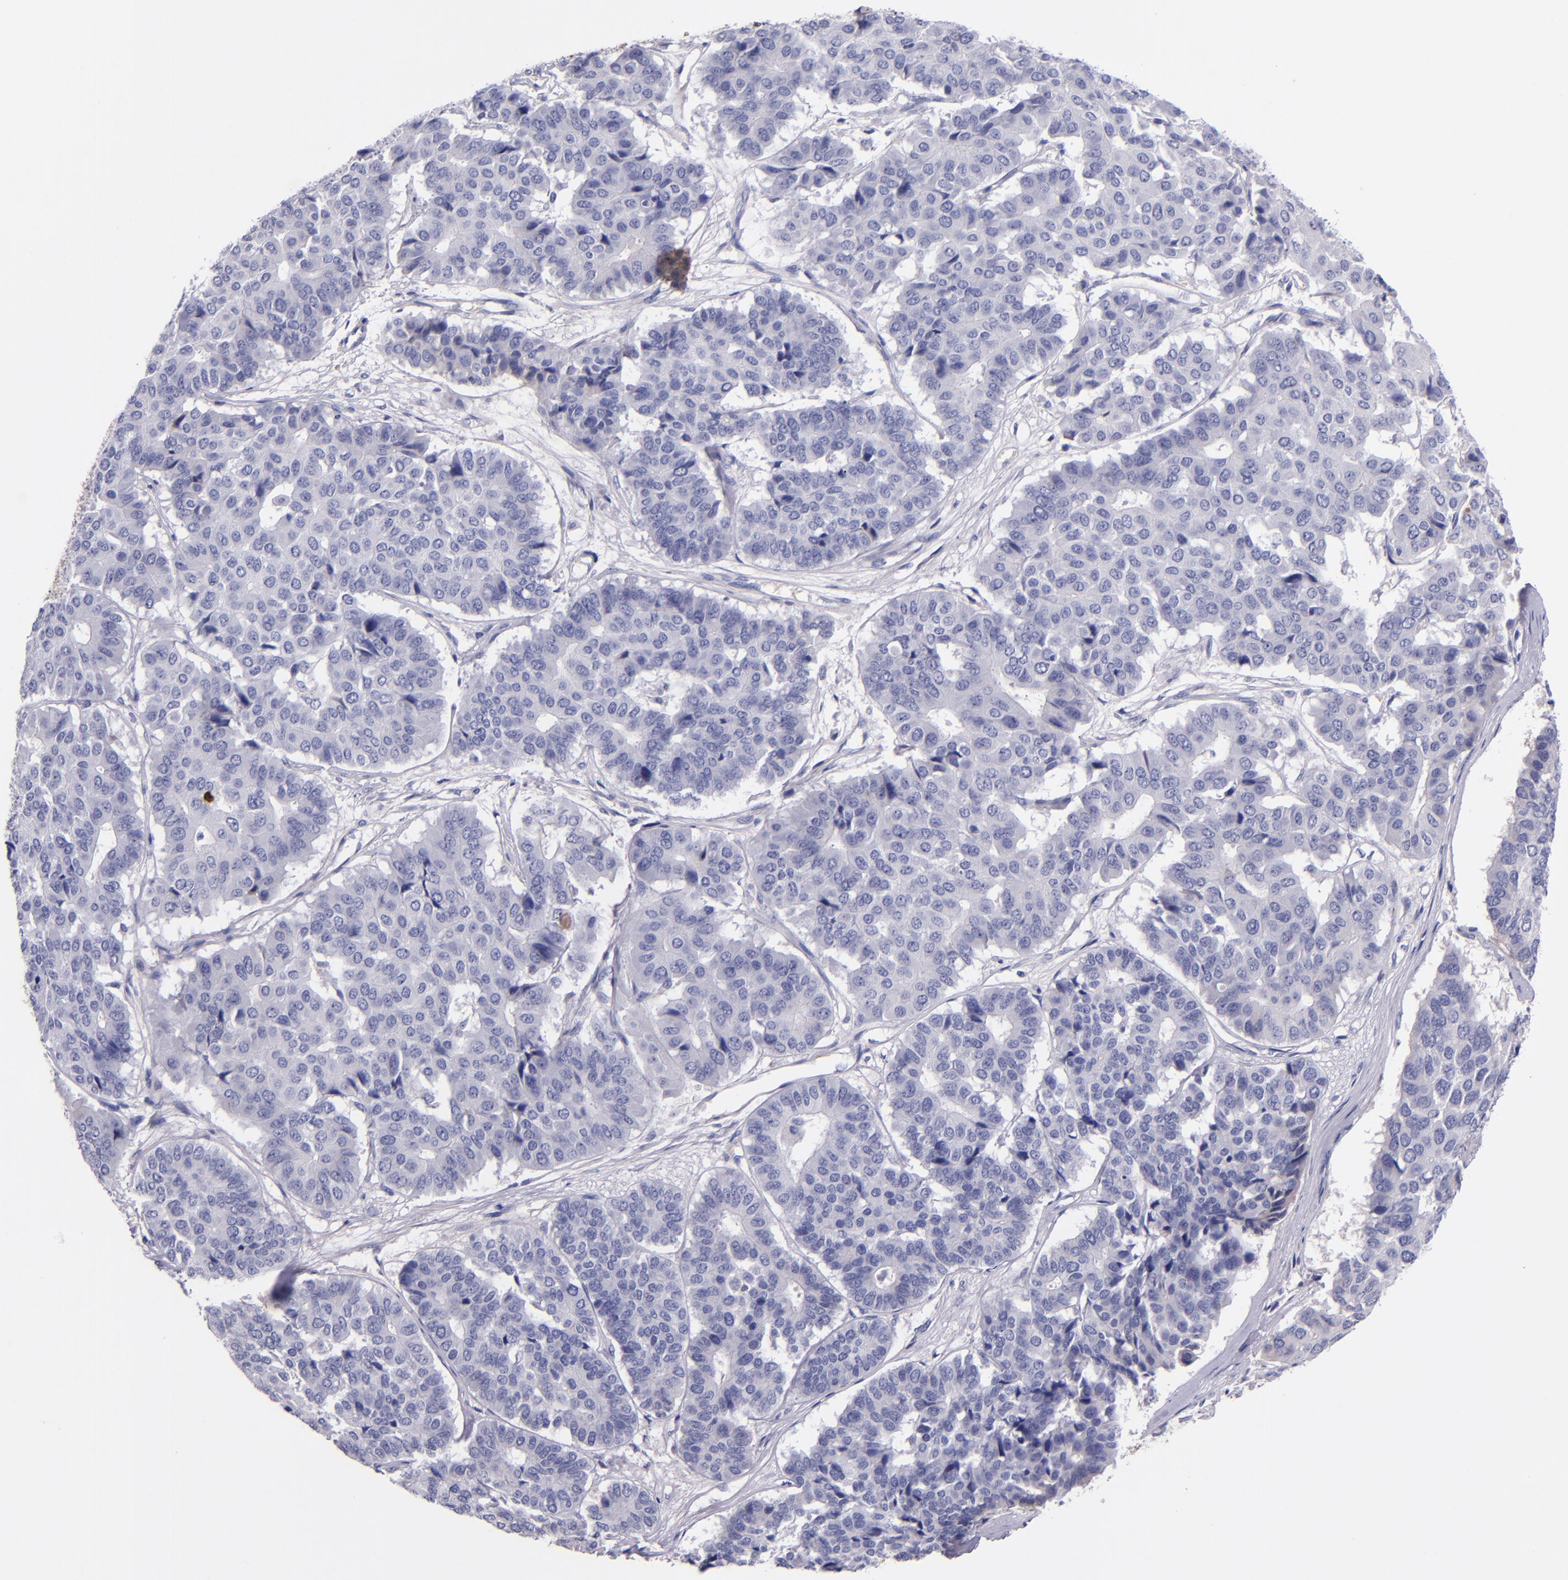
{"staining": {"intensity": "negative", "quantity": "none", "location": "none"}, "tissue": "pancreatic cancer", "cell_type": "Tumor cells", "image_type": "cancer", "snomed": [{"axis": "morphology", "description": "Adenocarcinoma, NOS"}, {"axis": "topography", "description": "Pancreas"}], "caption": "Tumor cells are negative for brown protein staining in pancreatic adenocarcinoma.", "gene": "KNG1", "patient": {"sex": "male", "age": 50}}